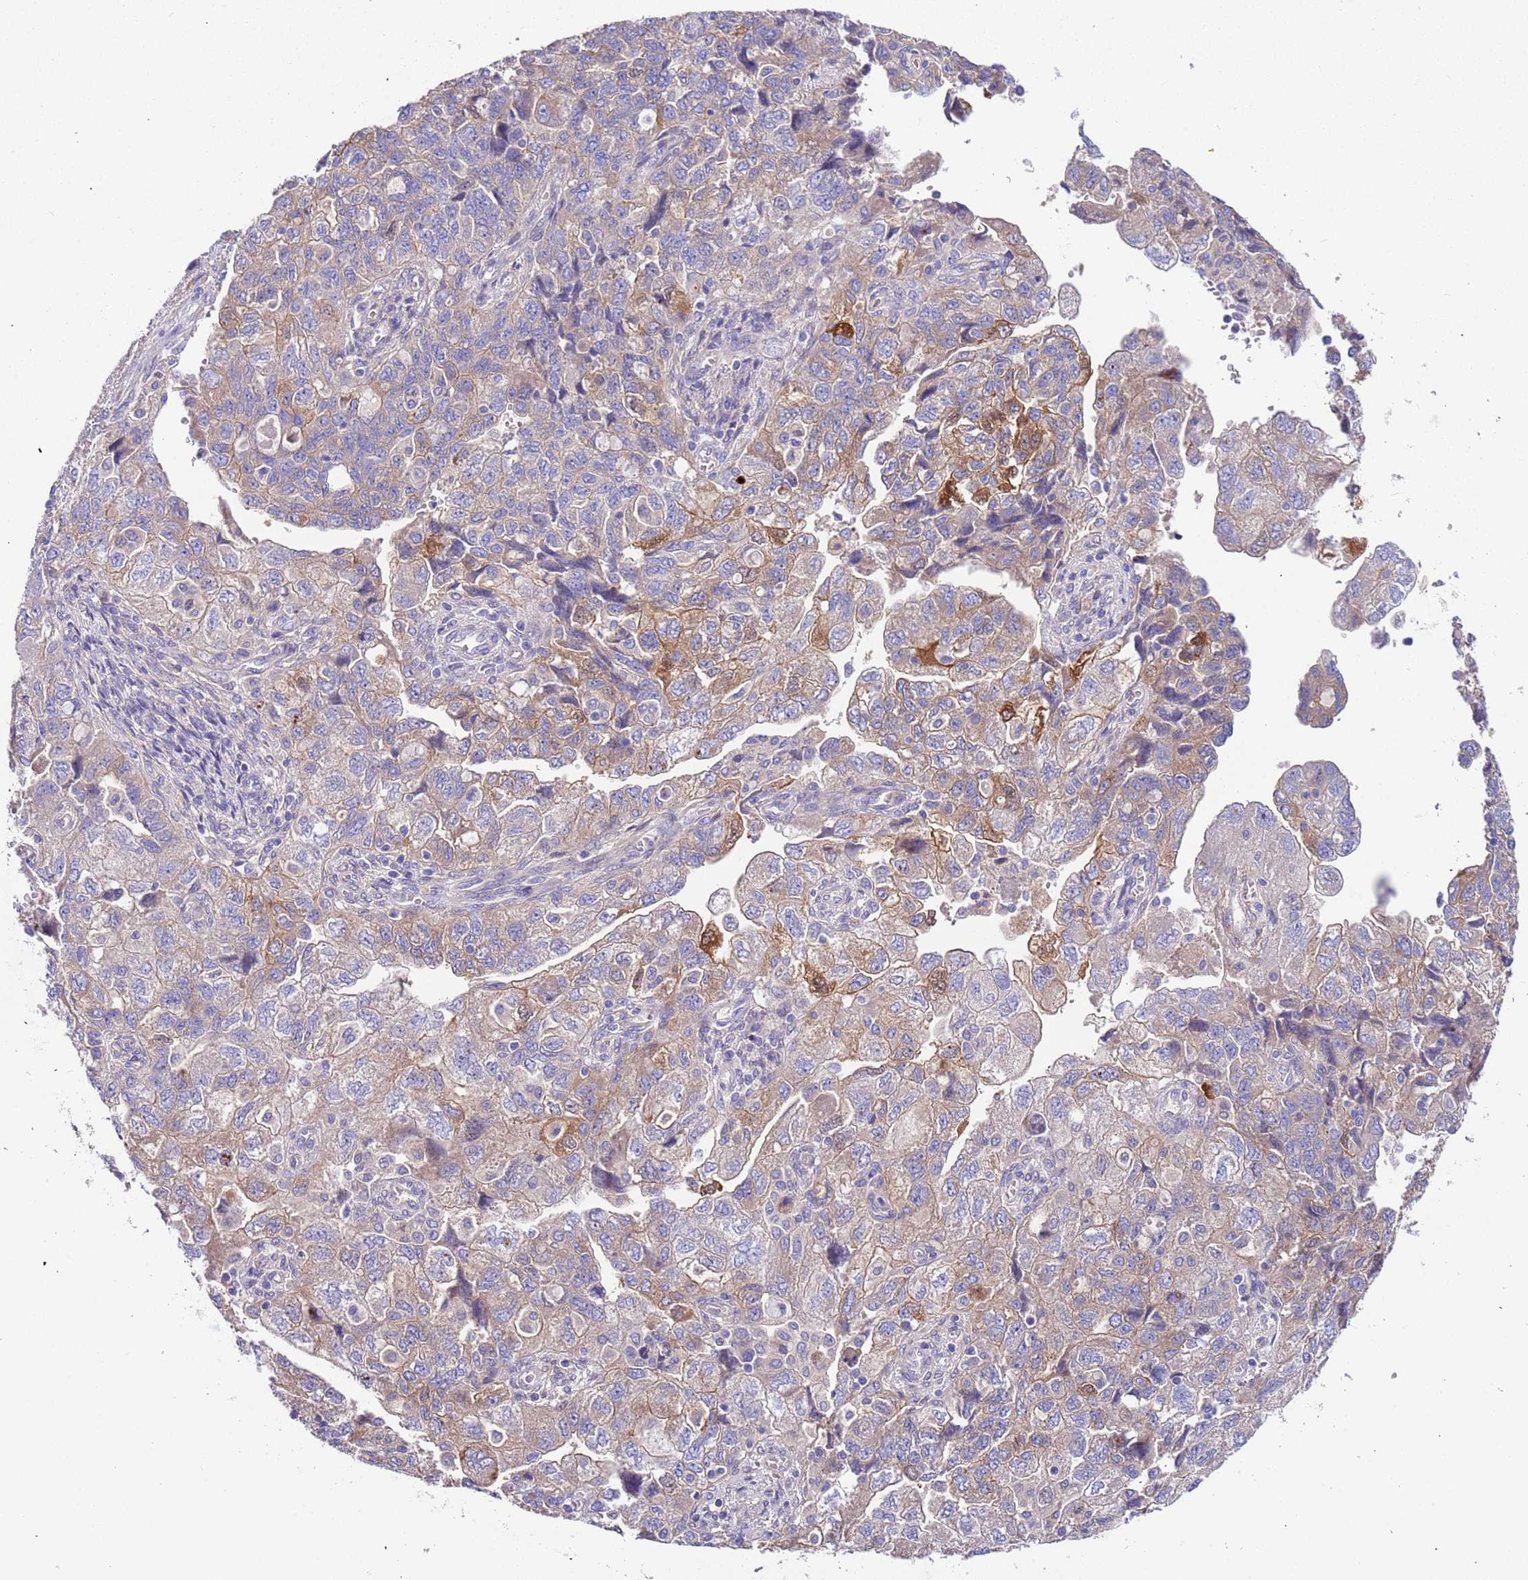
{"staining": {"intensity": "weak", "quantity": "<25%", "location": "cytoplasmic/membranous"}, "tissue": "ovarian cancer", "cell_type": "Tumor cells", "image_type": "cancer", "snomed": [{"axis": "morphology", "description": "Carcinoma, NOS"}, {"axis": "morphology", "description": "Cystadenocarcinoma, serous, NOS"}, {"axis": "topography", "description": "Ovary"}], "caption": "IHC of human ovarian cancer (carcinoma) displays no expression in tumor cells. Brightfield microscopy of IHC stained with DAB (brown) and hematoxylin (blue), captured at high magnification.", "gene": "LAMB4", "patient": {"sex": "female", "age": 69}}